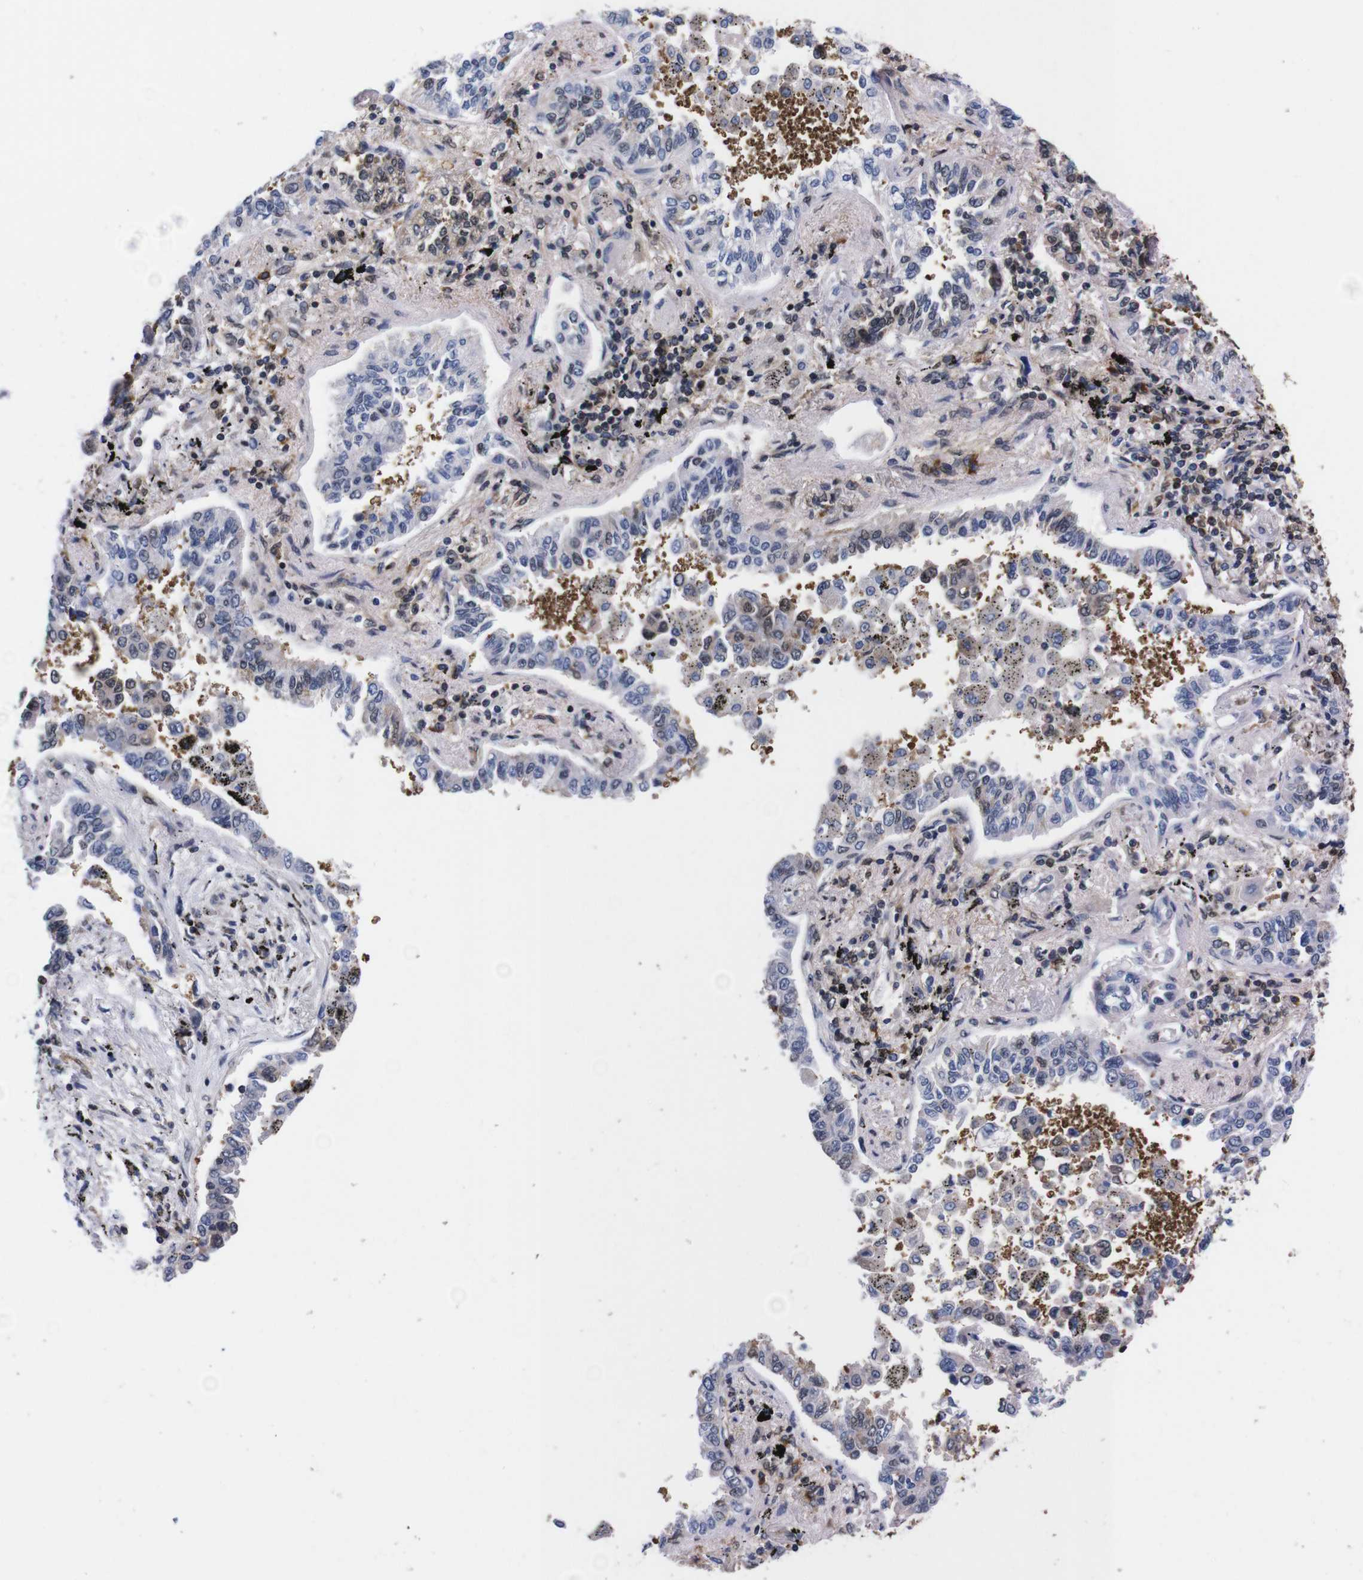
{"staining": {"intensity": "weak", "quantity": "<25%", "location": "cytoplasmic/membranous,nuclear"}, "tissue": "lung cancer", "cell_type": "Tumor cells", "image_type": "cancer", "snomed": [{"axis": "morphology", "description": "Normal tissue, NOS"}, {"axis": "morphology", "description": "Adenocarcinoma, NOS"}, {"axis": "topography", "description": "Lung"}], "caption": "Immunohistochemistry (IHC) photomicrograph of lung cancer (adenocarcinoma) stained for a protein (brown), which shows no staining in tumor cells.", "gene": "UBQLN2", "patient": {"sex": "male", "age": 59}}